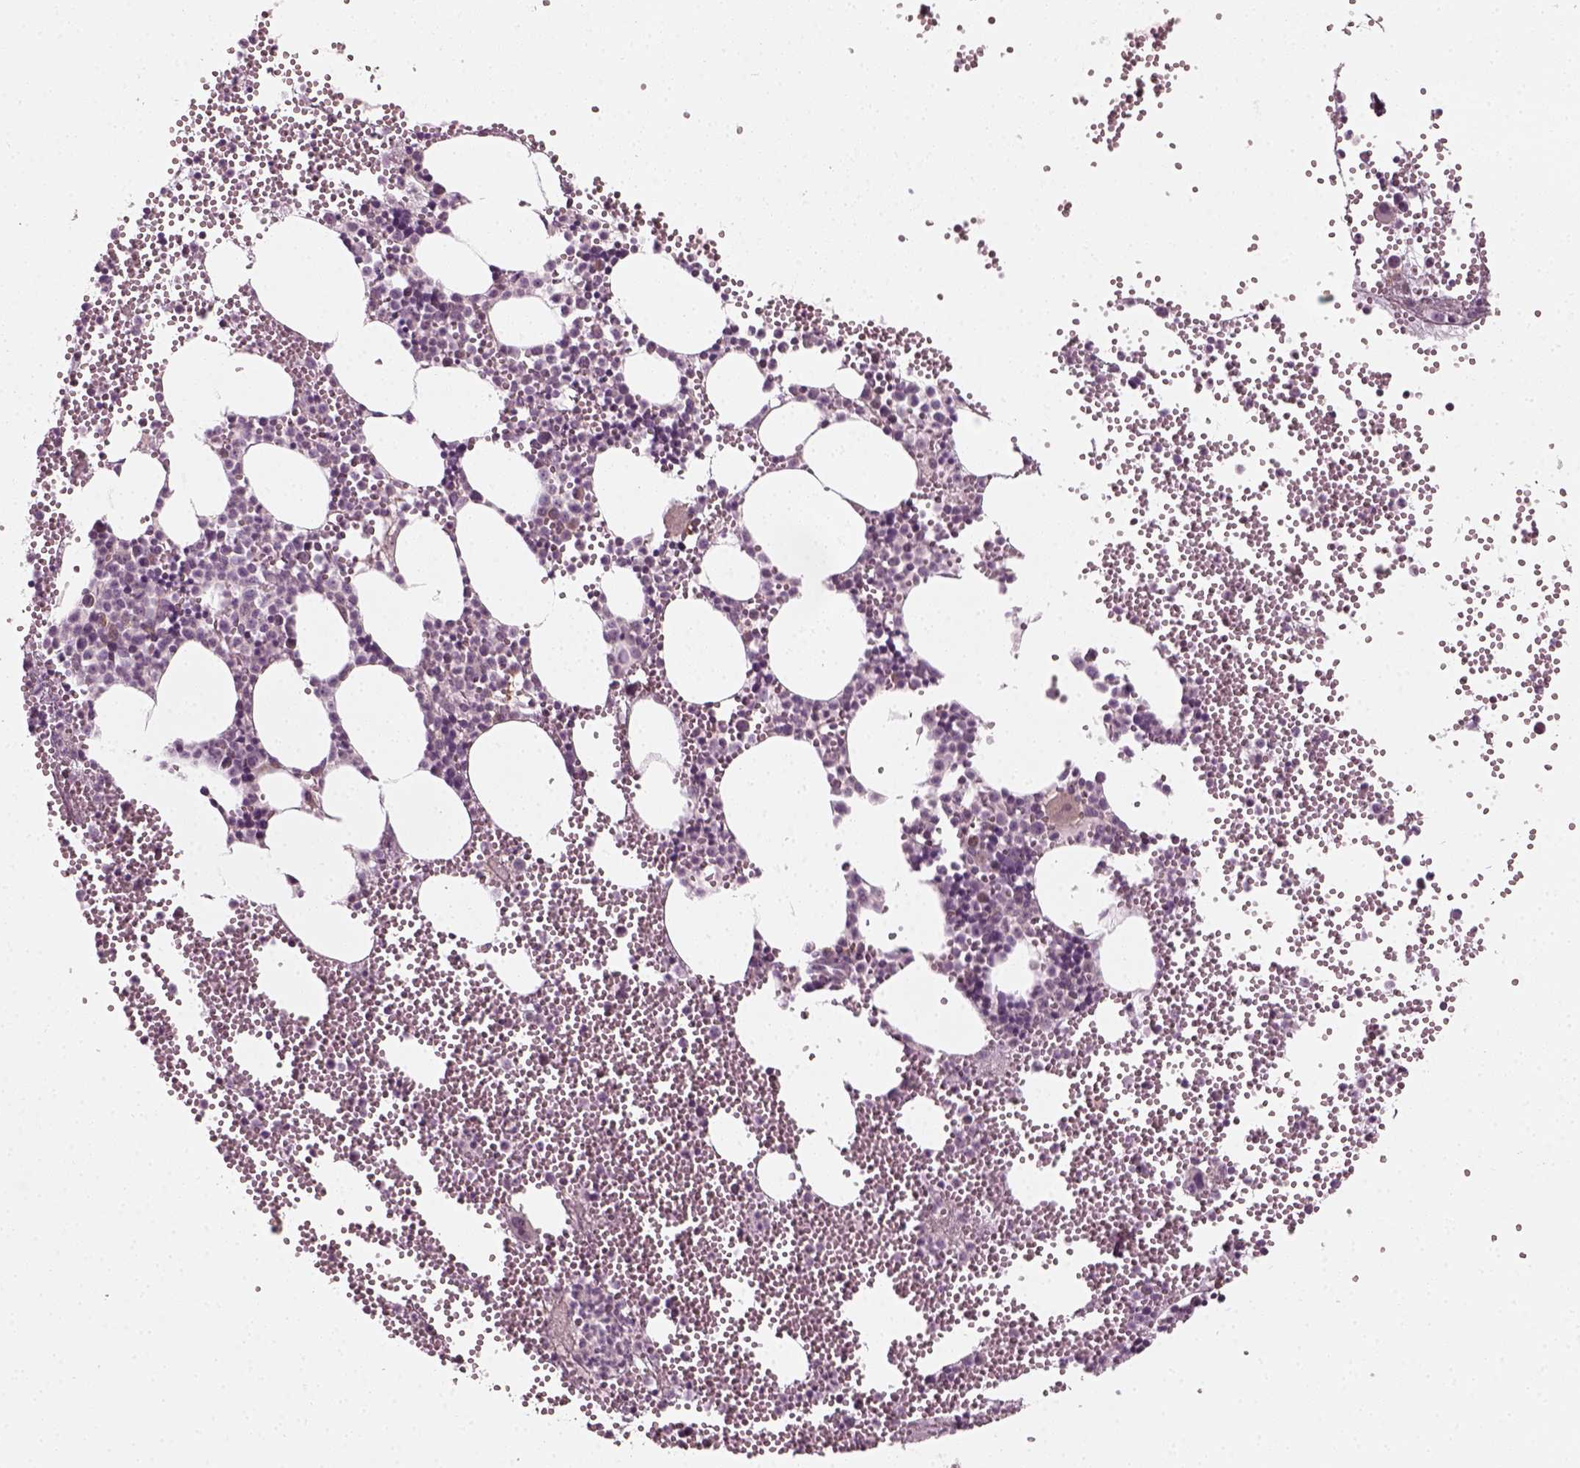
{"staining": {"intensity": "negative", "quantity": "none", "location": "none"}, "tissue": "bone marrow", "cell_type": "Hematopoietic cells", "image_type": "normal", "snomed": [{"axis": "morphology", "description": "Normal tissue, NOS"}, {"axis": "topography", "description": "Bone marrow"}], "caption": "Histopathology image shows no significant protein staining in hematopoietic cells of normal bone marrow. (DAB (3,3'-diaminobenzidine) IHC with hematoxylin counter stain).", "gene": "MLIP", "patient": {"sex": "male", "age": 89}}